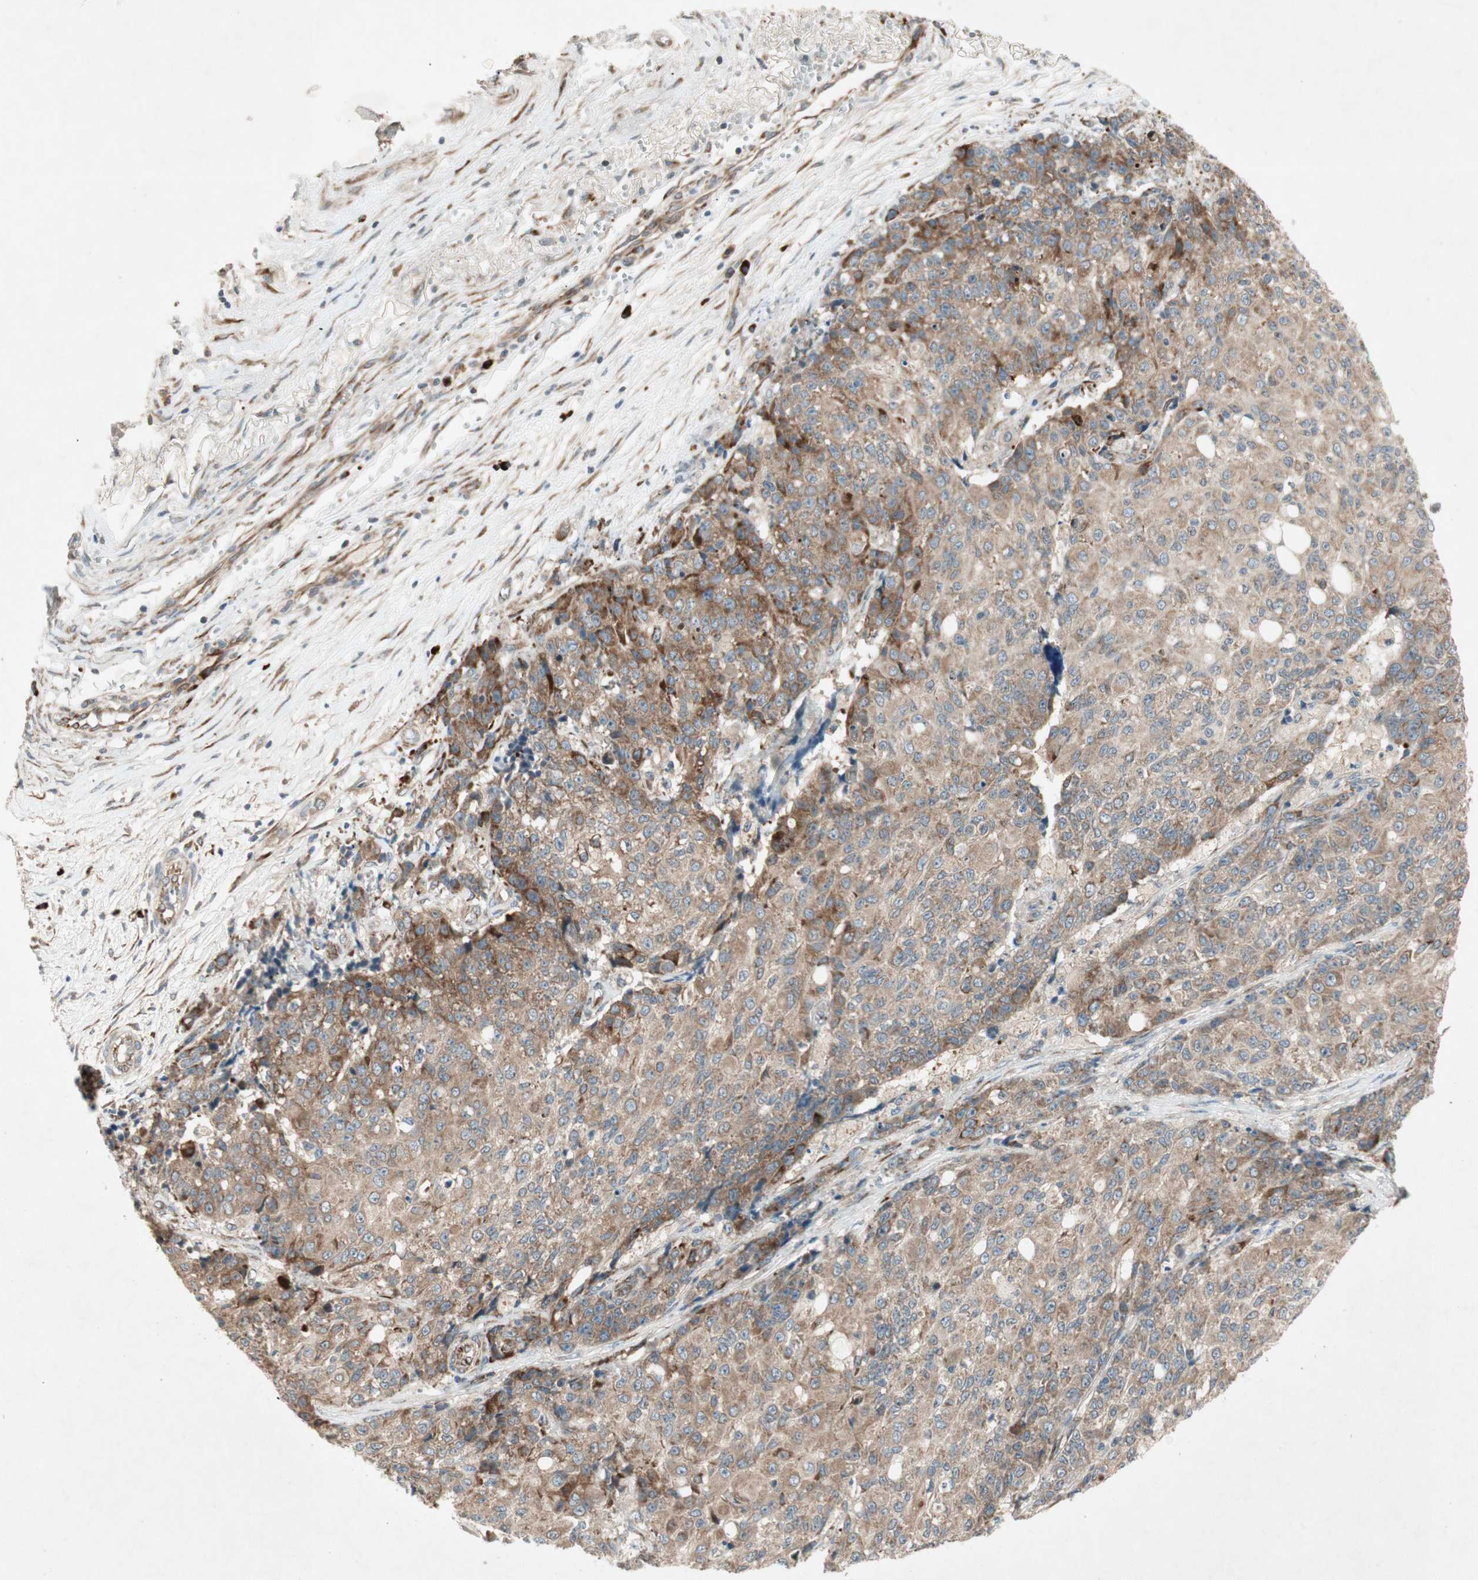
{"staining": {"intensity": "moderate", "quantity": ">75%", "location": "cytoplasmic/membranous"}, "tissue": "ovarian cancer", "cell_type": "Tumor cells", "image_type": "cancer", "snomed": [{"axis": "morphology", "description": "Carcinoma, endometroid"}, {"axis": "topography", "description": "Ovary"}], "caption": "Human ovarian endometroid carcinoma stained with a brown dye exhibits moderate cytoplasmic/membranous positive positivity in about >75% of tumor cells.", "gene": "APOO", "patient": {"sex": "female", "age": 42}}